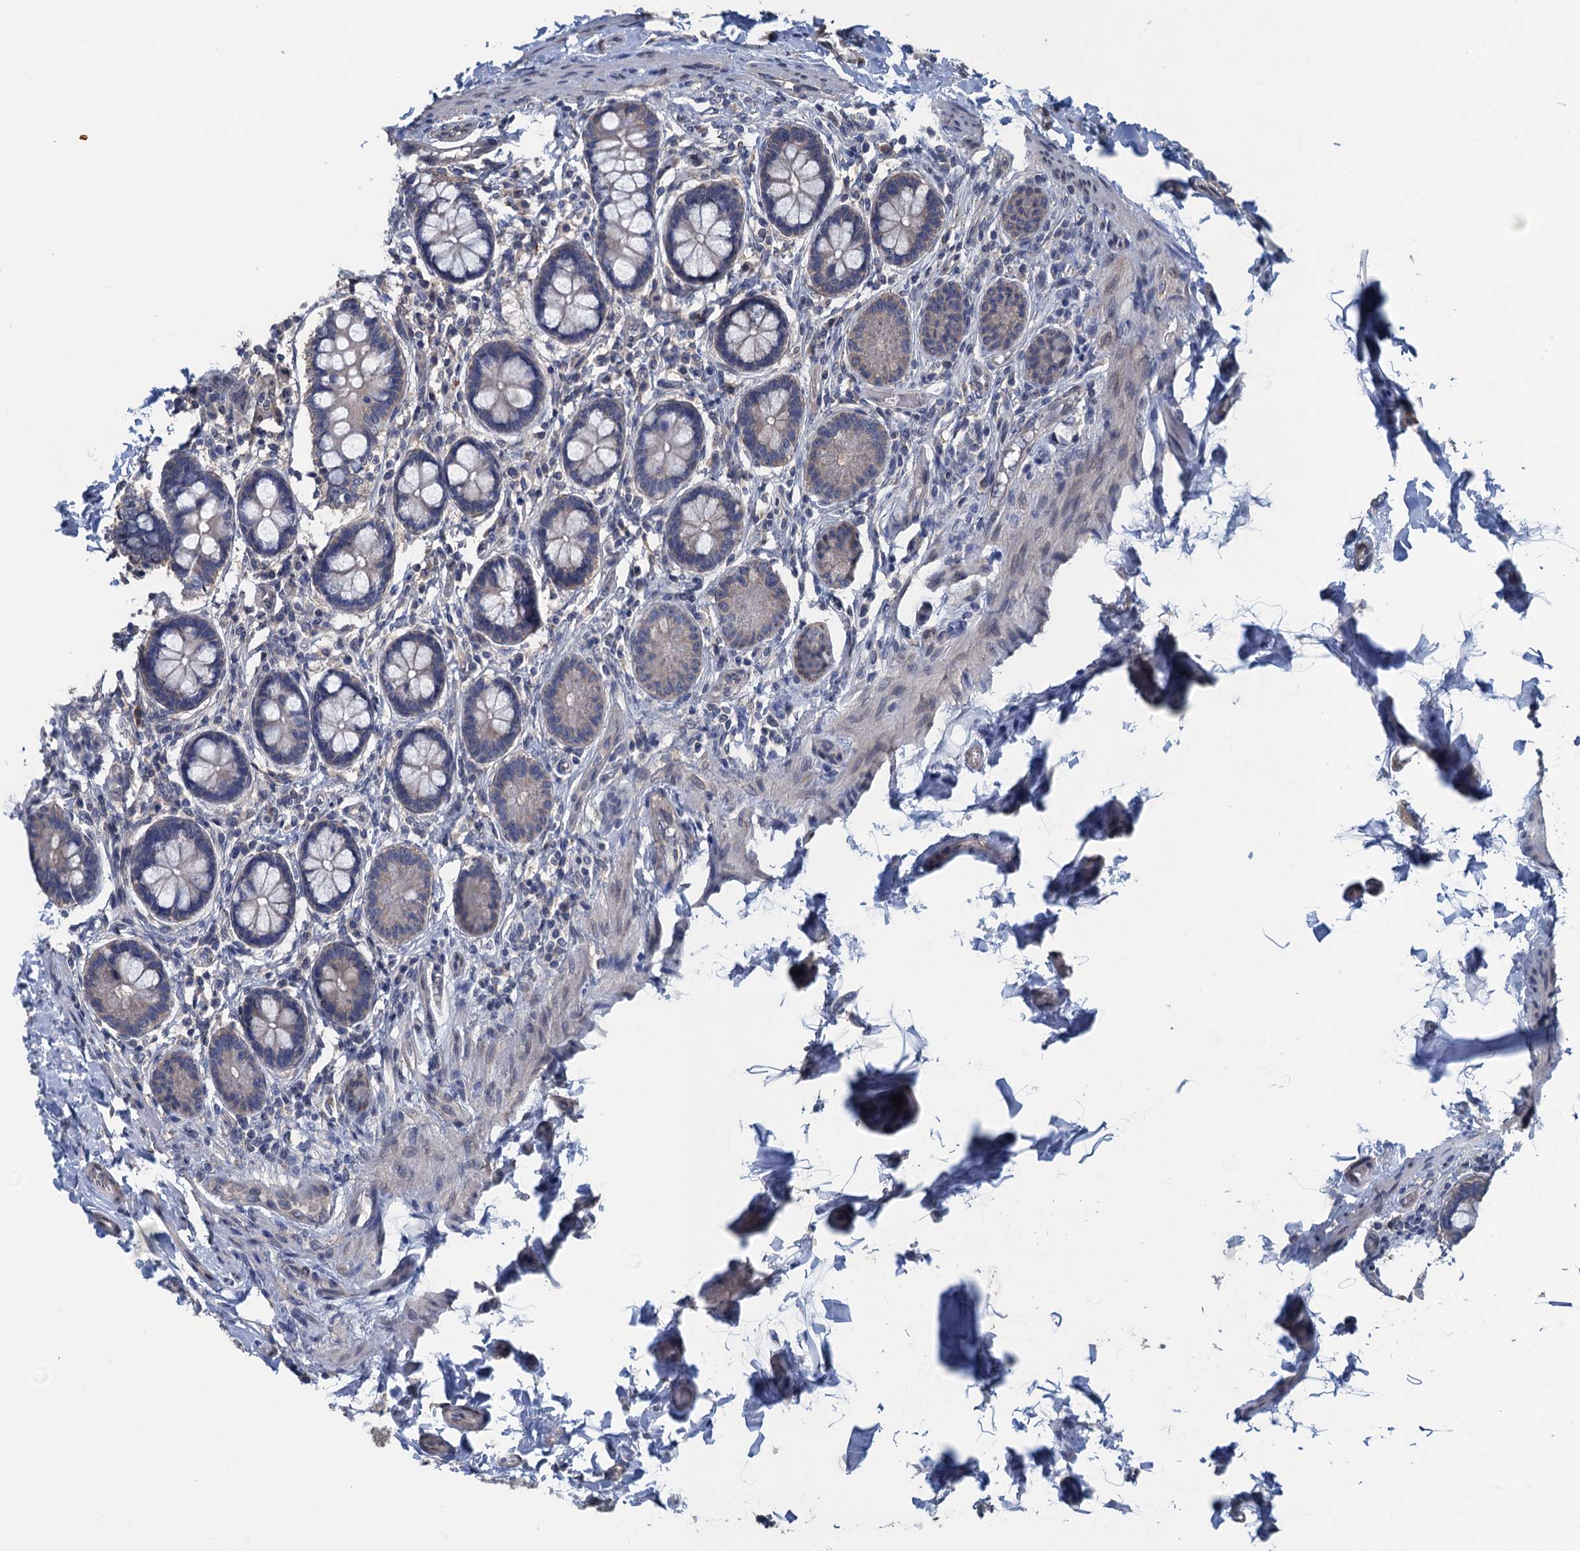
{"staining": {"intensity": "moderate", "quantity": "25%-75%", "location": "cytoplasmic/membranous"}, "tissue": "small intestine", "cell_type": "Glandular cells", "image_type": "normal", "snomed": [{"axis": "morphology", "description": "Normal tissue, NOS"}, {"axis": "topography", "description": "Small intestine"}], "caption": "Moderate cytoplasmic/membranous positivity is identified in approximately 25%-75% of glandular cells in unremarkable small intestine. (DAB IHC, brown staining for protein, blue staining for nuclei).", "gene": "CTU2", "patient": {"sex": "male", "age": 52}}